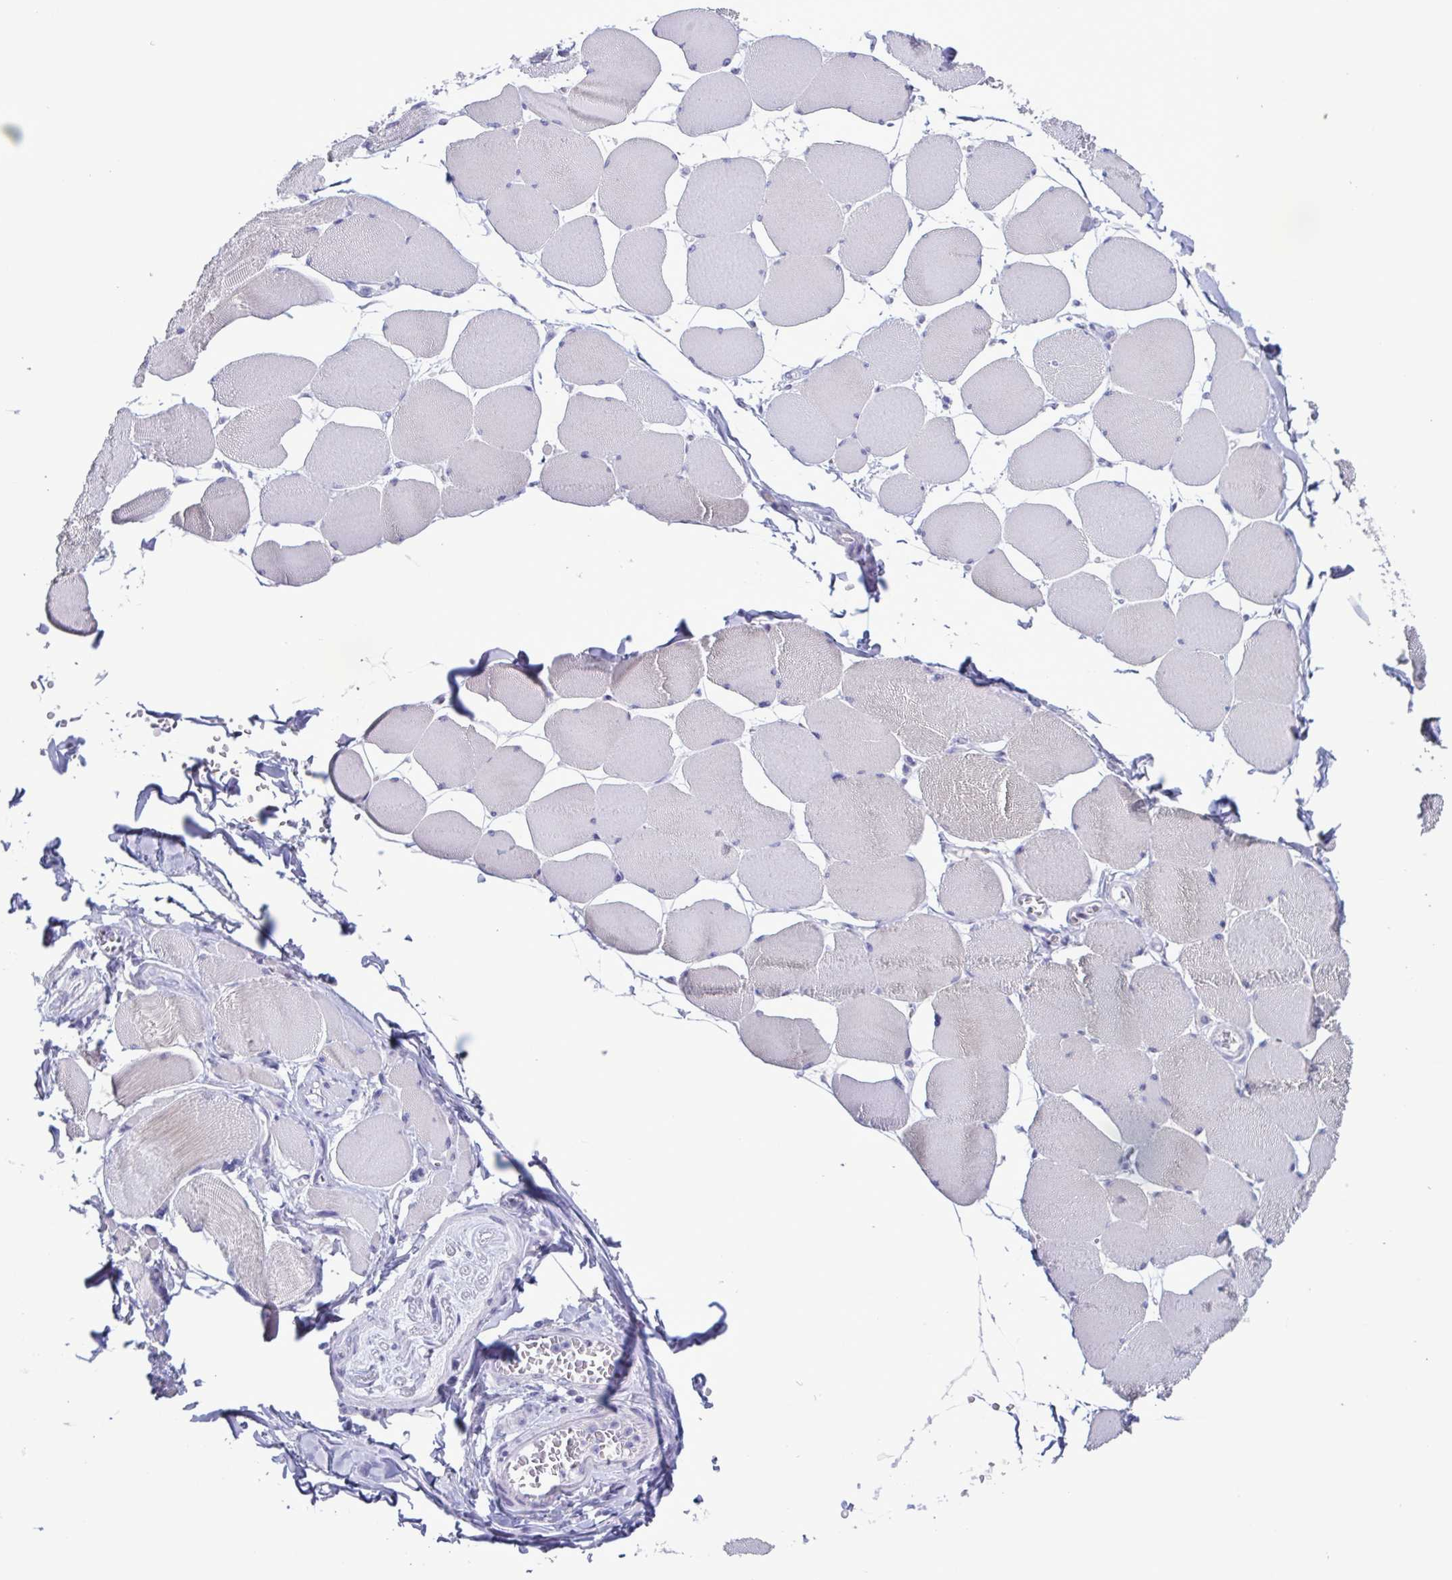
{"staining": {"intensity": "weak", "quantity": "<25%", "location": "cytoplasmic/membranous"}, "tissue": "skeletal muscle", "cell_type": "Myocytes", "image_type": "normal", "snomed": [{"axis": "morphology", "description": "Normal tissue, NOS"}, {"axis": "topography", "description": "Skeletal muscle"}], "caption": "IHC of normal skeletal muscle displays no staining in myocytes. Brightfield microscopy of immunohistochemistry (IHC) stained with DAB (brown) and hematoxylin (blue), captured at high magnification.", "gene": "INAFM1", "patient": {"sex": "female", "age": 75}}